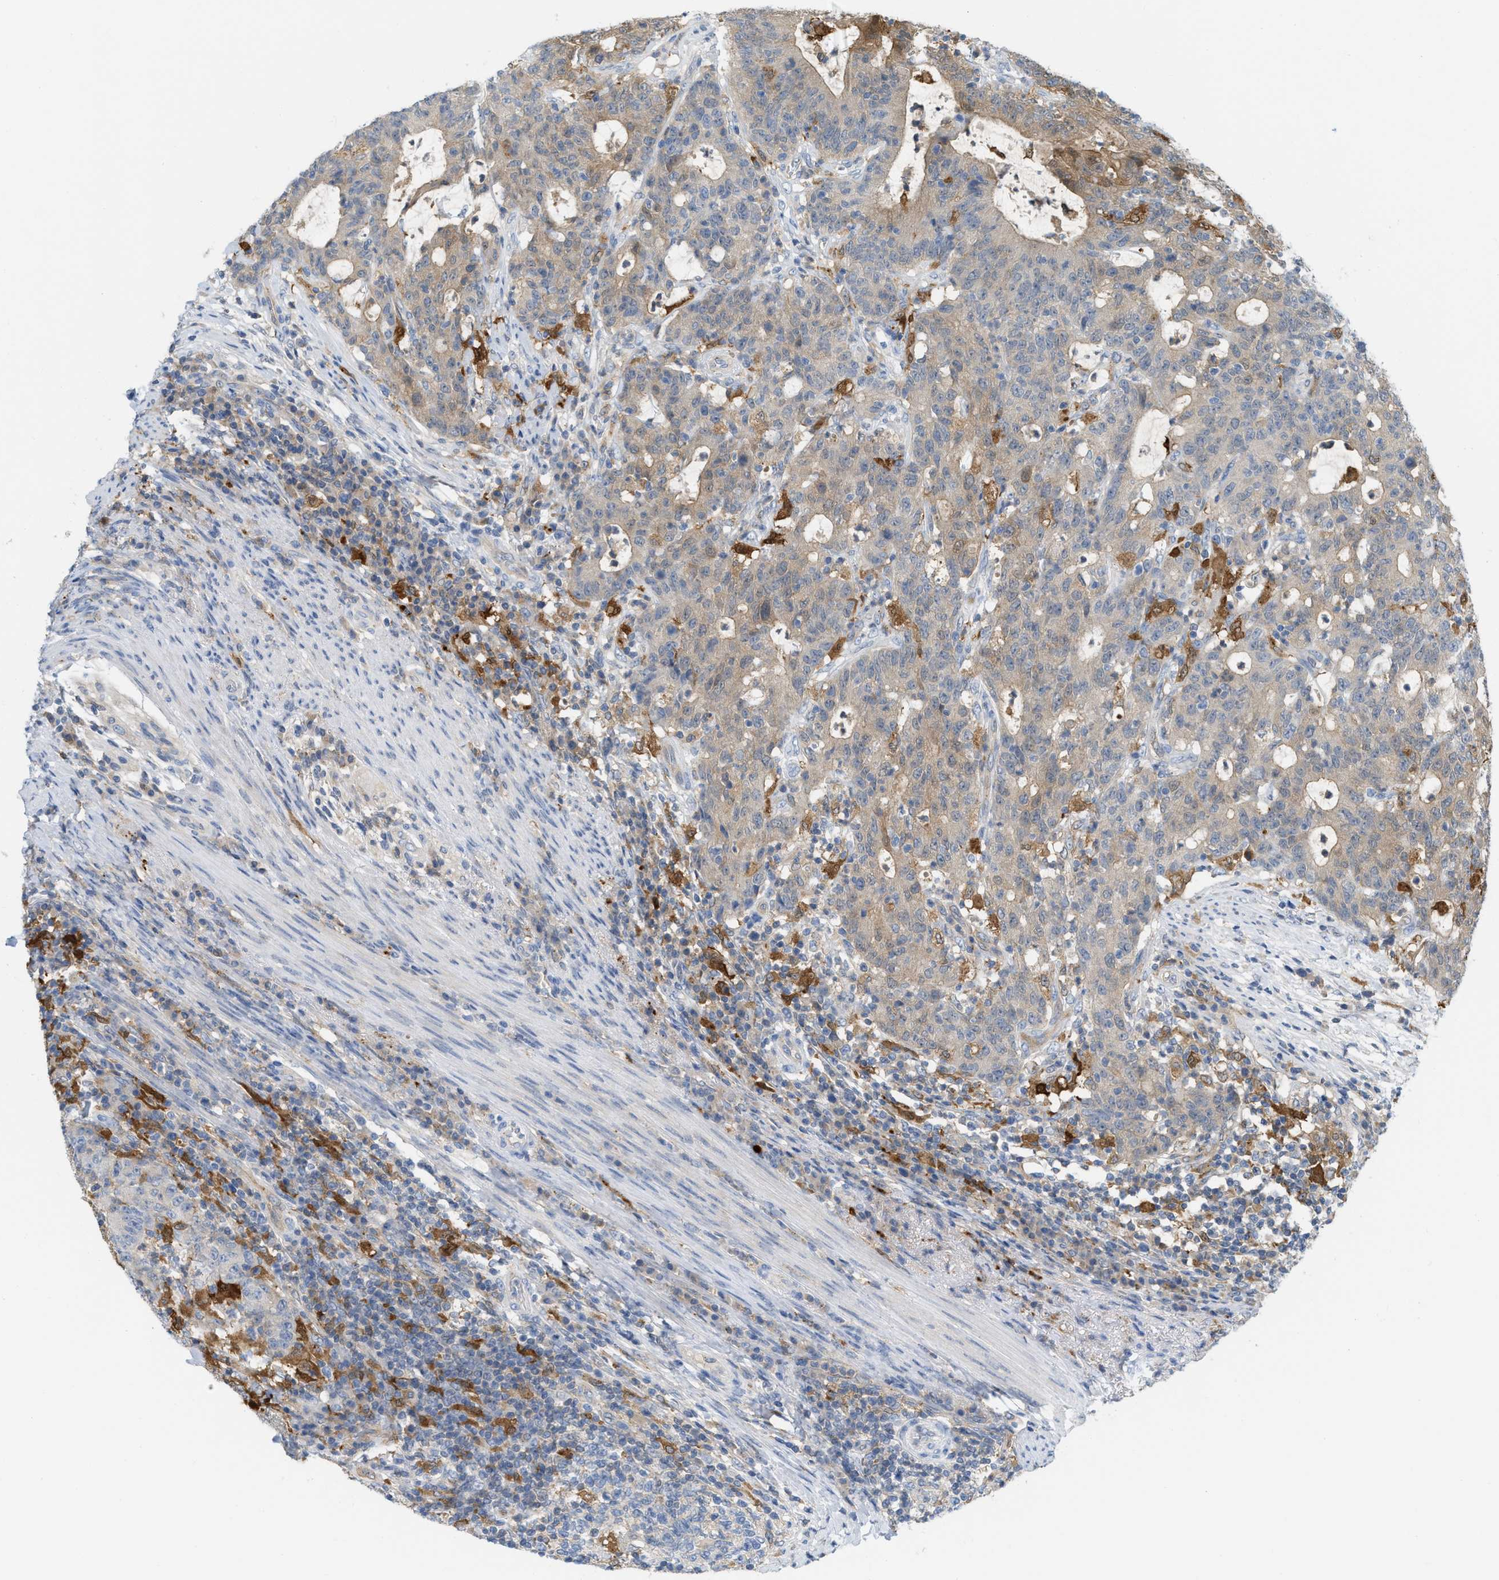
{"staining": {"intensity": "weak", "quantity": ">75%", "location": "cytoplasmic/membranous"}, "tissue": "colorectal cancer", "cell_type": "Tumor cells", "image_type": "cancer", "snomed": [{"axis": "morphology", "description": "Normal tissue, NOS"}, {"axis": "morphology", "description": "Adenocarcinoma, NOS"}, {"axis": "topography", "description": "Colon"}], "caption": "Colorectal adenocarcinoma stained with IHC reveals weak cytoplasmic/membranous staining in about >75% of tumor cells. (Brightfield microscopy of DAB IHC at high magnification).", "gene": "CSTB", "patient": {"sex": "female", "age": 75}}